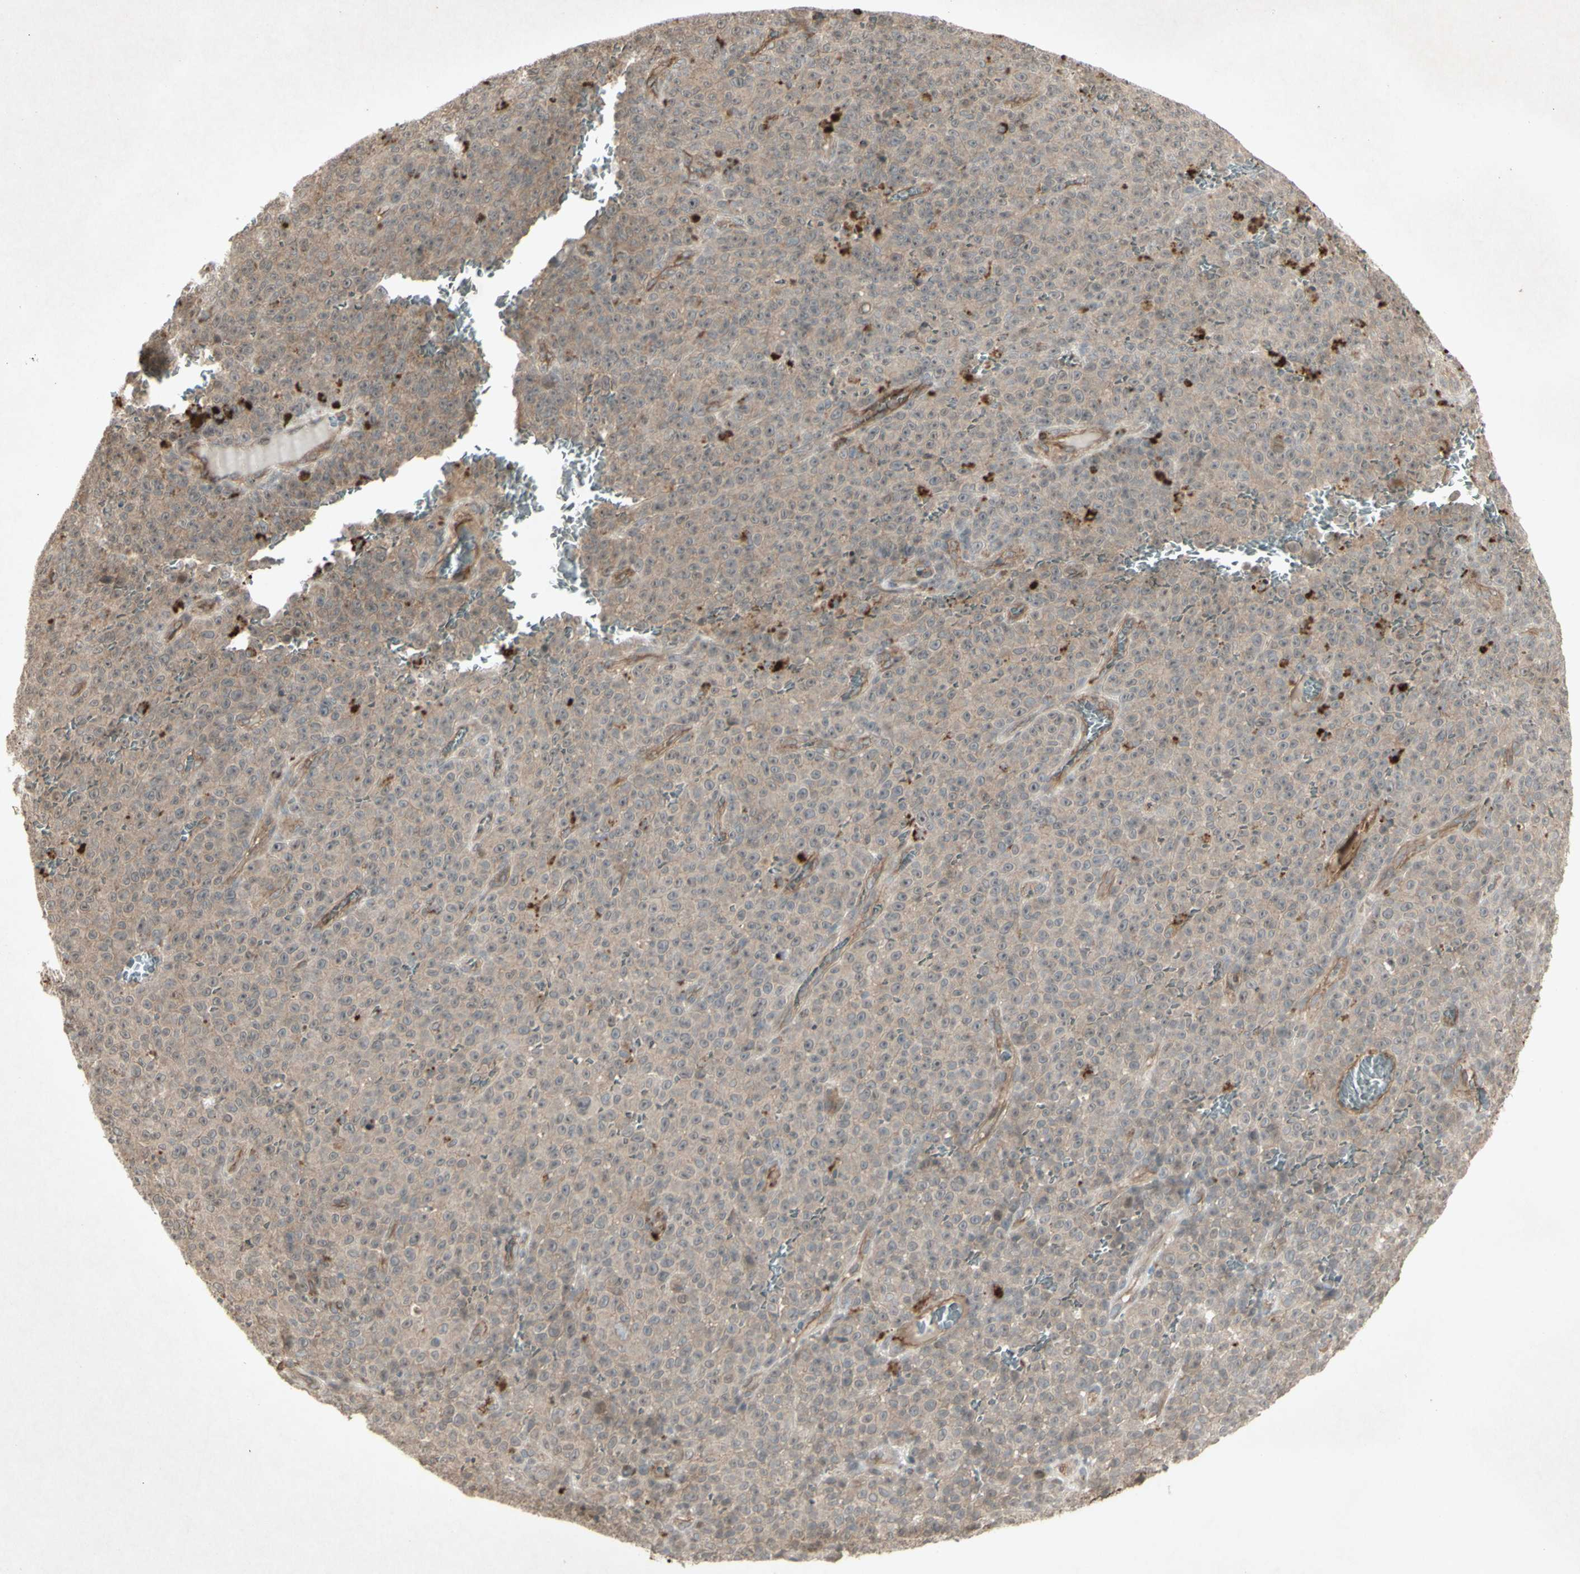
{"staining": {"intensity": "weak", "quantity": ">75%", "location": "cytoplasmic/membranous"}, "tissue": "melanoma", "cell_type": "Tumor cells", "image_type": "cancer", "snomed": [{"axis": "morphology", "description": "Malignant melanoma, NOS"}, {"axis": "topography", "description": "Skin"}], "caption": "Immunohistochemical staining of human melanoma displays low levels of weak cytoplasmic/membranous expression in approximately >75% of tumor cells. The staining was performed using DAB, with brown indicating positive protein expression. Nuclei are stained blue with hematoxylin.", "gene": "JAG1", "patient": {"sex": "female", "age": 82}}